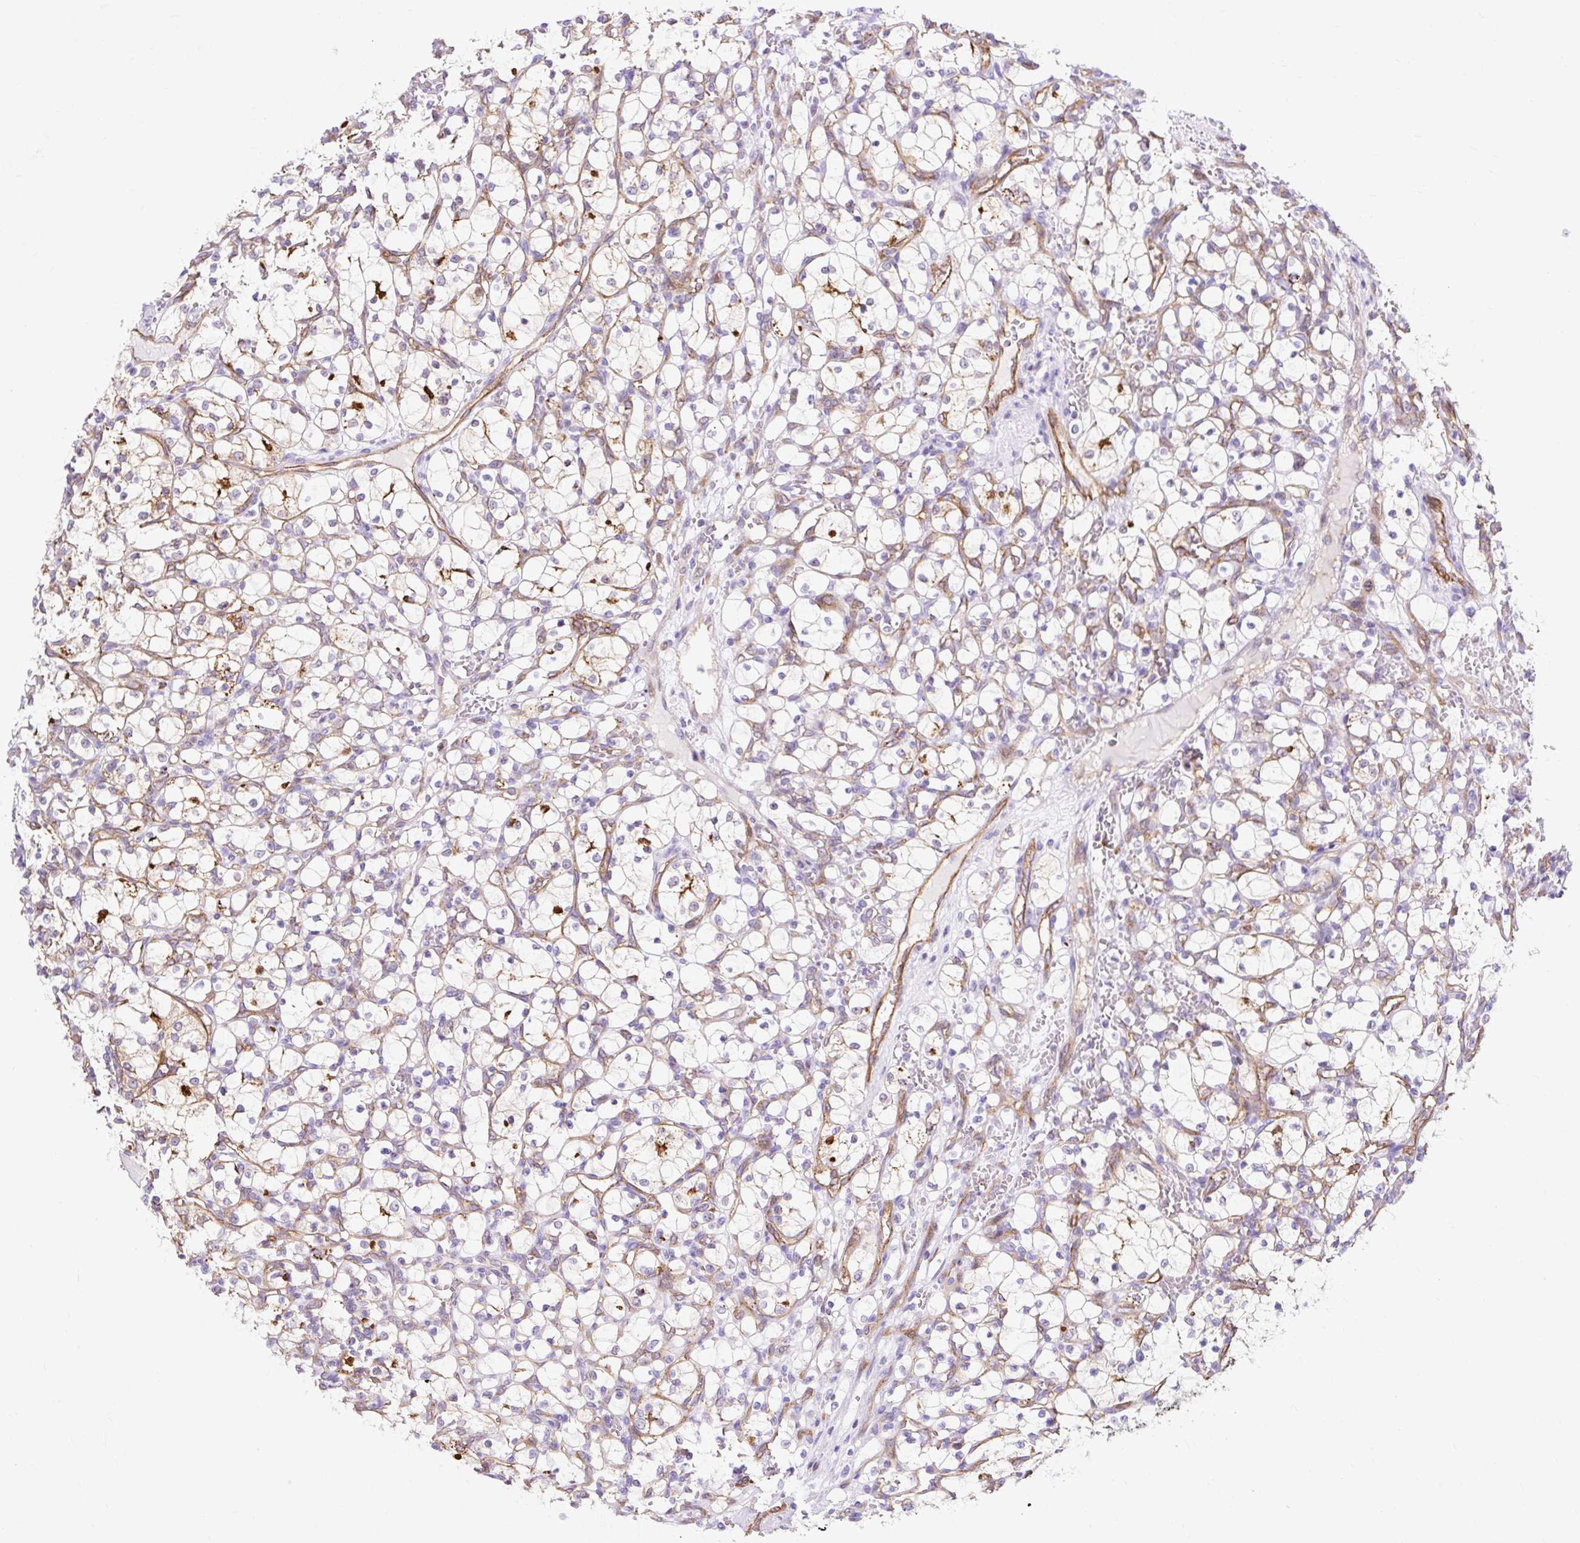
{"staining": {"intensity": "moderate", "quantity": "<25%", "location": "cytoplasmic/membranous"}, "tissue": "renal cancer", "cell_type": "Tumor cells", "image_type": "cancer", "snomed": [{"axis": "morphology", "description": "Adenocarcinoma, NOS"}, {"axis": "topography", "description": "Kidney"}], "caption": "Adenocarcinoma (renal) stained for a protein exhibits moderate cytoplasmic/membranous positivity in tumor cells.", "gene": "HIP1R", "patient": {"sex": "female", "age": 69}}